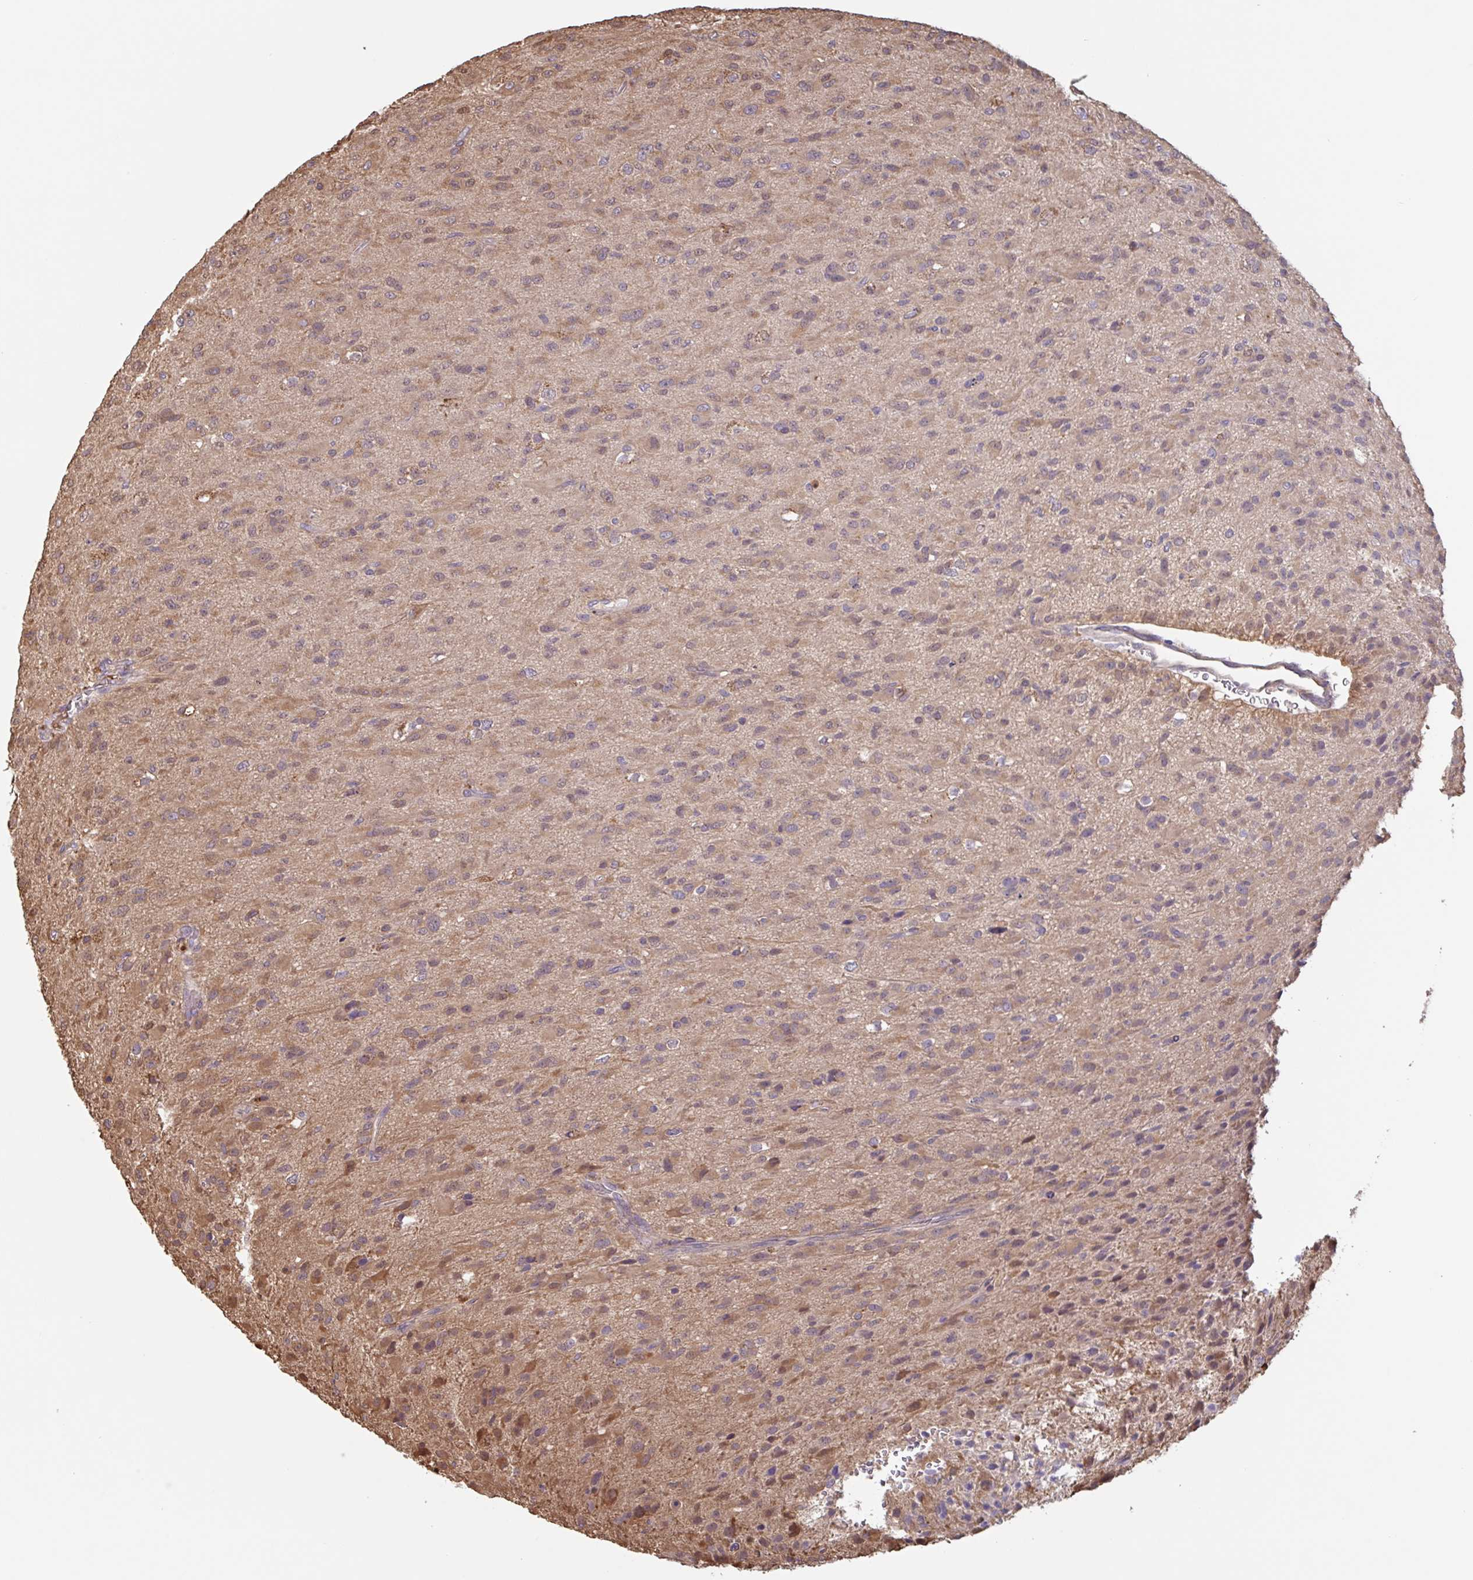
{"staining": {"intensity": "negative", "quantity": "none", "location": "none"}, "tissue": "glioma", "cell_type": "Tumor cells", "image_type": "cancer", "snomed": [{"axis": "morphology", "description": "Glioma, malignant, Low grade"}, {"axis": "topography", "description": "Brain"}], "caption": "Protein analysis of malignant low-grade glioma exhibits no significant positivity in tumor cells.", "gene": "OTOP2", "patient": {"sex": "male", "age": 65}}